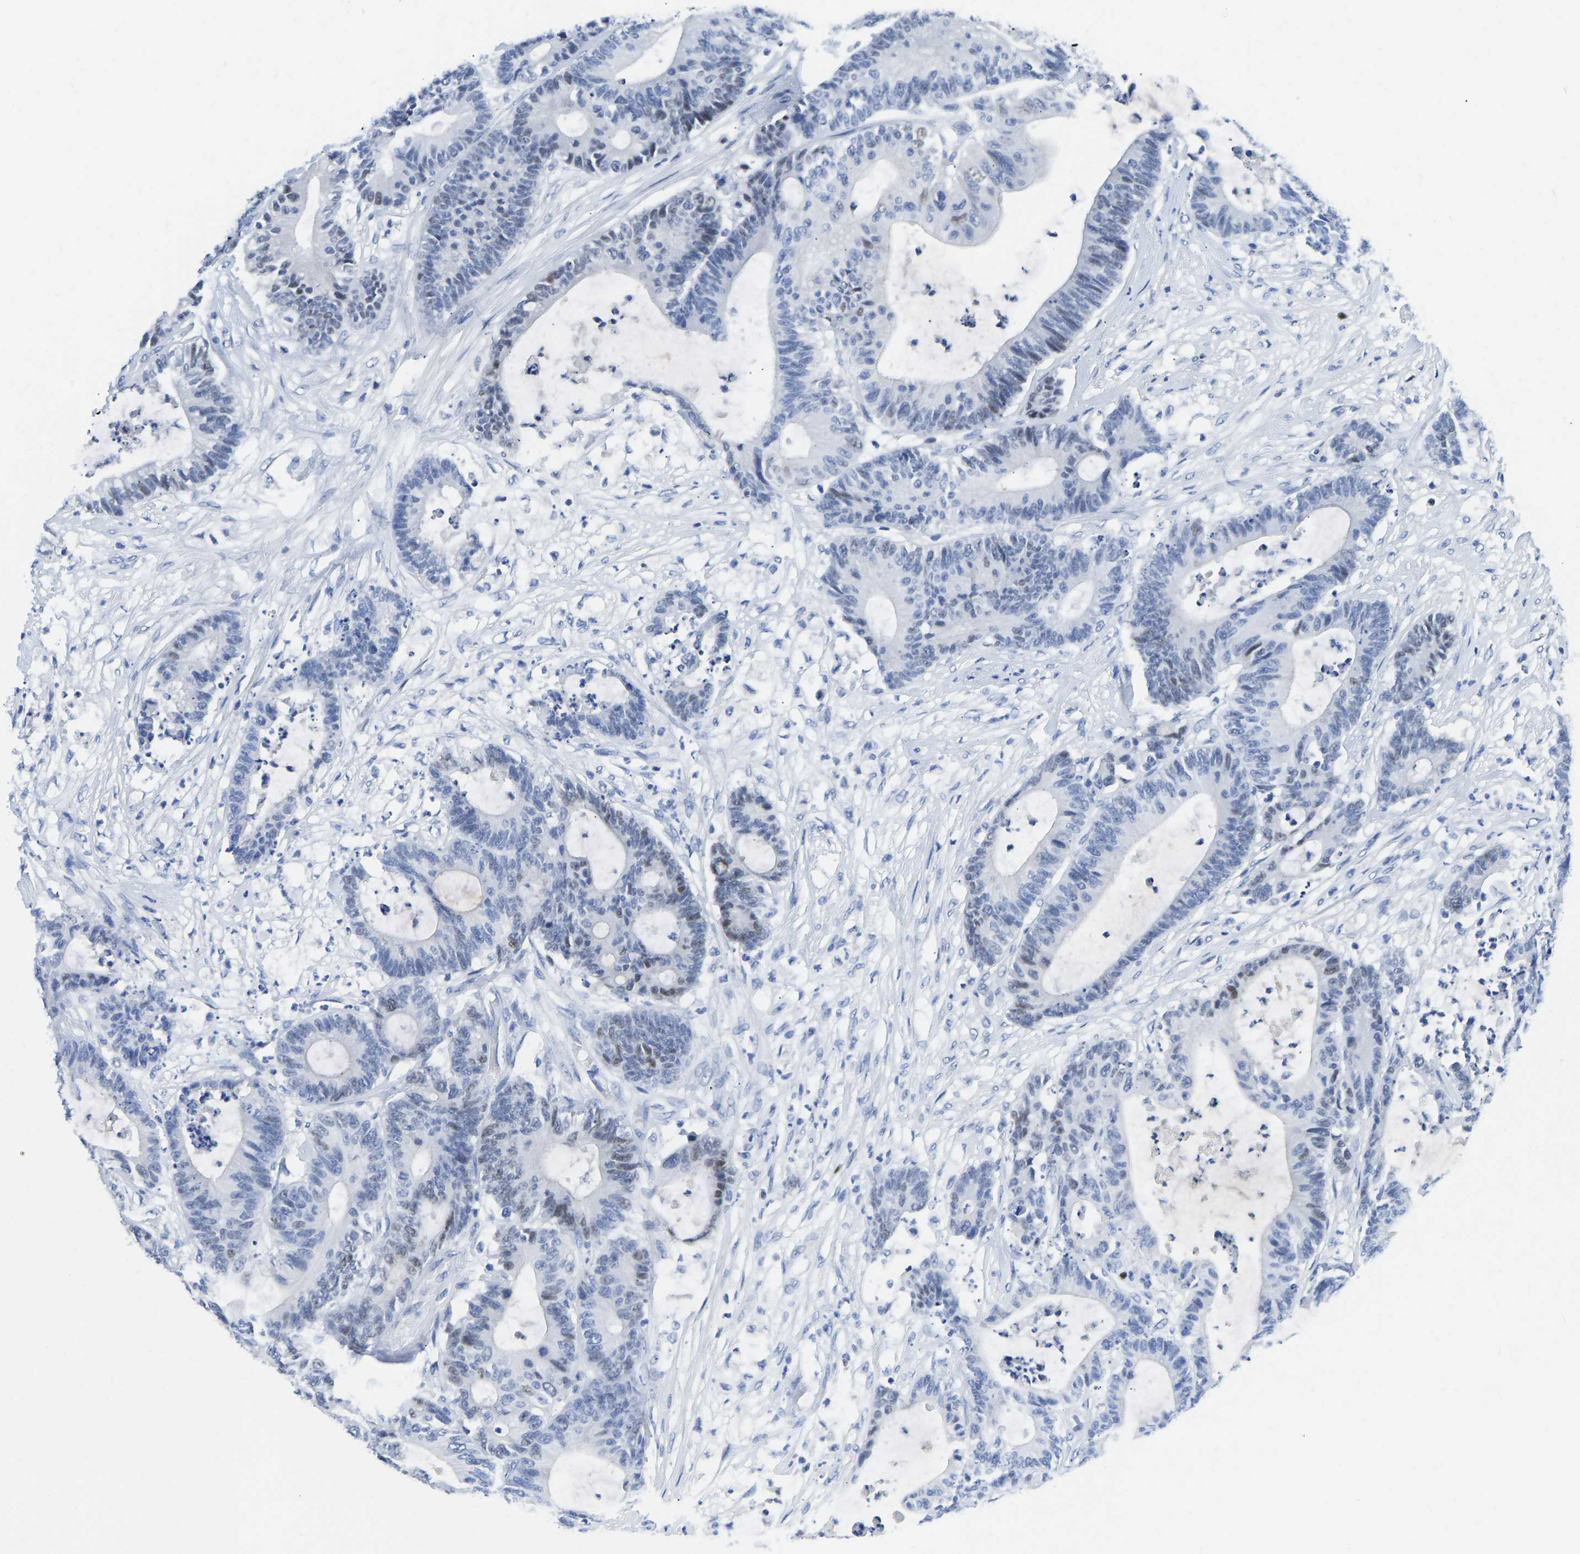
{"staining": {"intensity": "moderate", "quantity": "<25%", "location": "nuclear"}, "tissue": "colorectal cancer", "cell_type": "Tumor cells", "image_type": "cancer", "snomed": [{"axis": "morphology", "description": "Adenocarcinoma, NOS"}, {"axis": "topography", "description": "Colon"}], "caption": "Immunohistochemistry (IHC) of adenocarcinoma (colorectal) demonstrates low levels of moderate nuclear positivity in about <25% of tumor cells.", "gene": "TCF7", "patient": {"sex": "female", "age": 84}}